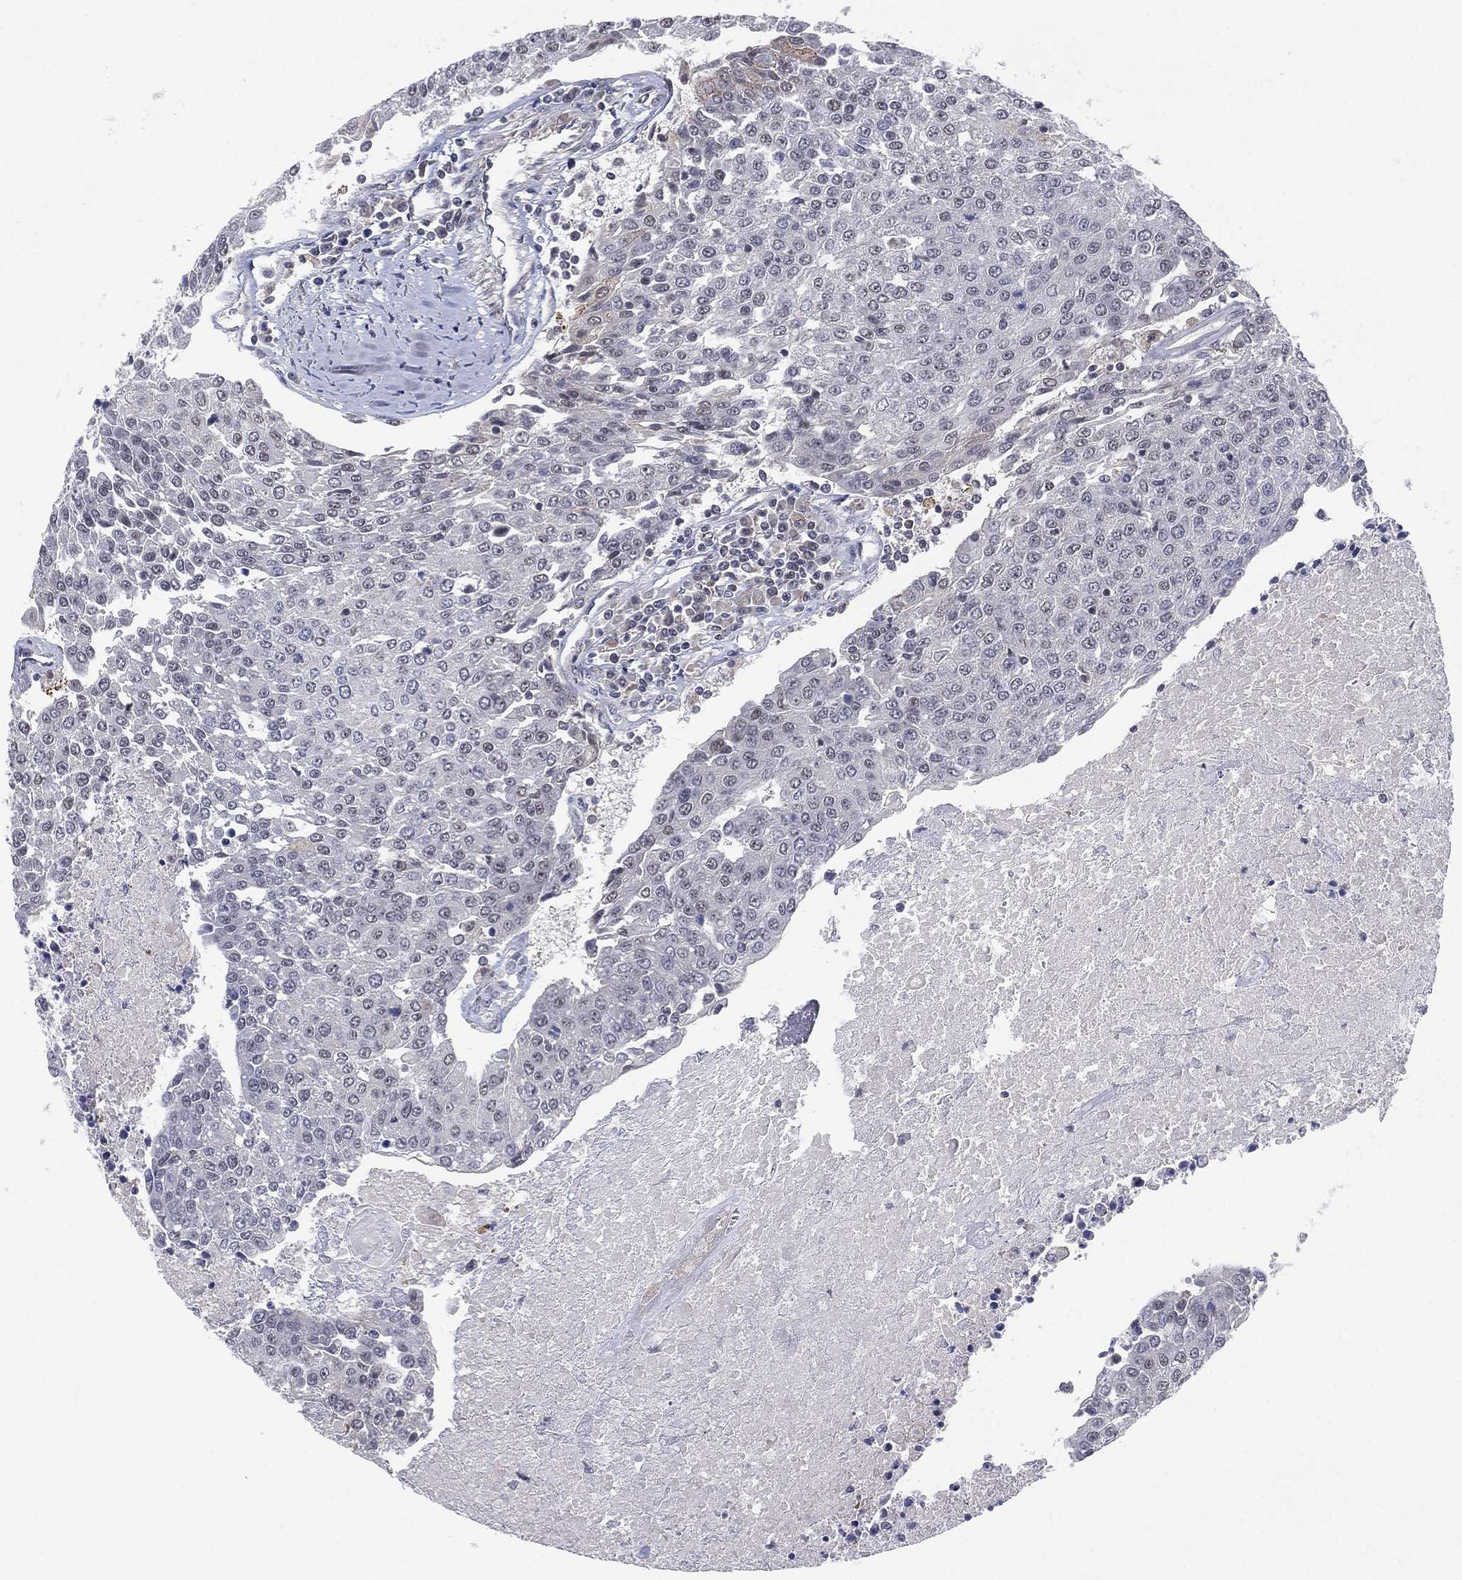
{"staining": {"intensity": "weak", "quantity": "<25%", "location": "nuclear"}, "tissue": "urothelial cancer", "cell_type": "Tumor cells", "image_type": "cancer", "snomed": [{"axis": "morphology", "description": "Urothelial carcinoma, High grade"}, {"axis": "topography", "description": "Urinary bladder"}], "caption": "Tumor cells are negative for protein expression in human urothelial carcinoma (high-grade). (DAB immunohistochemistry with hematoxylin counter stain).", "gene": "DGCR8", "patient": {"sex": "female", "age": 85}}